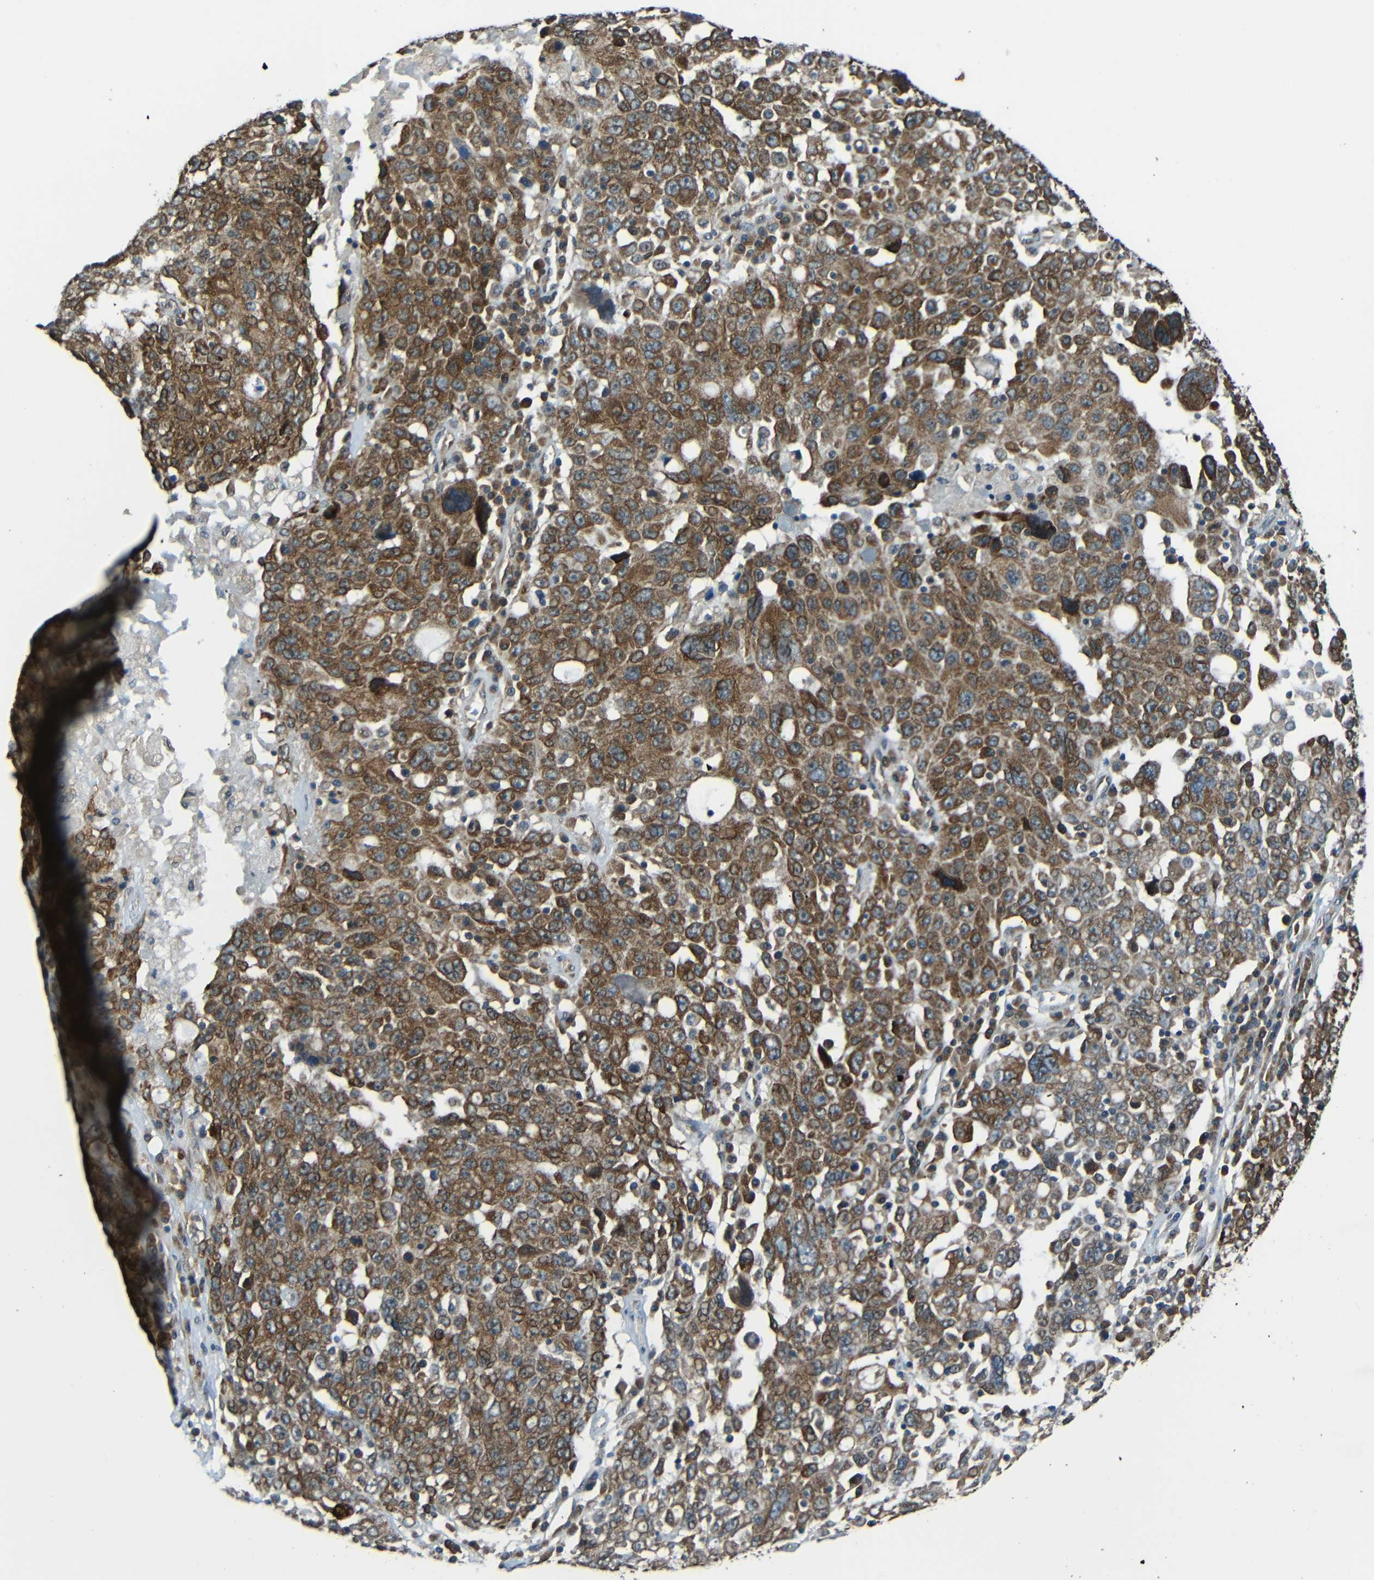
{"staining": {"intensity": "moderate", "quantity": ">75%", "location": "cytoplasmic/membranous"}, "tissue": "ovarian cancer", "cell_type": "Tumor cells", "image_type": "cancer", "snomed": [{"axis": "morphology", "description": "Carcinoma, endometroid"}, {"axis": "topography", "description": "Ovary"}], "caption": "Tumor cells demonstrate medium levels of moderate cytoplasmic/membranous staining in approximately >75% of cells in ovarian cancer (endometroid carcinoma). (brown staining indicates protein expression, while blue staining denotes nuclei).", "gene": "VAPB", "patient": {"sex": "female", "age": 62}}